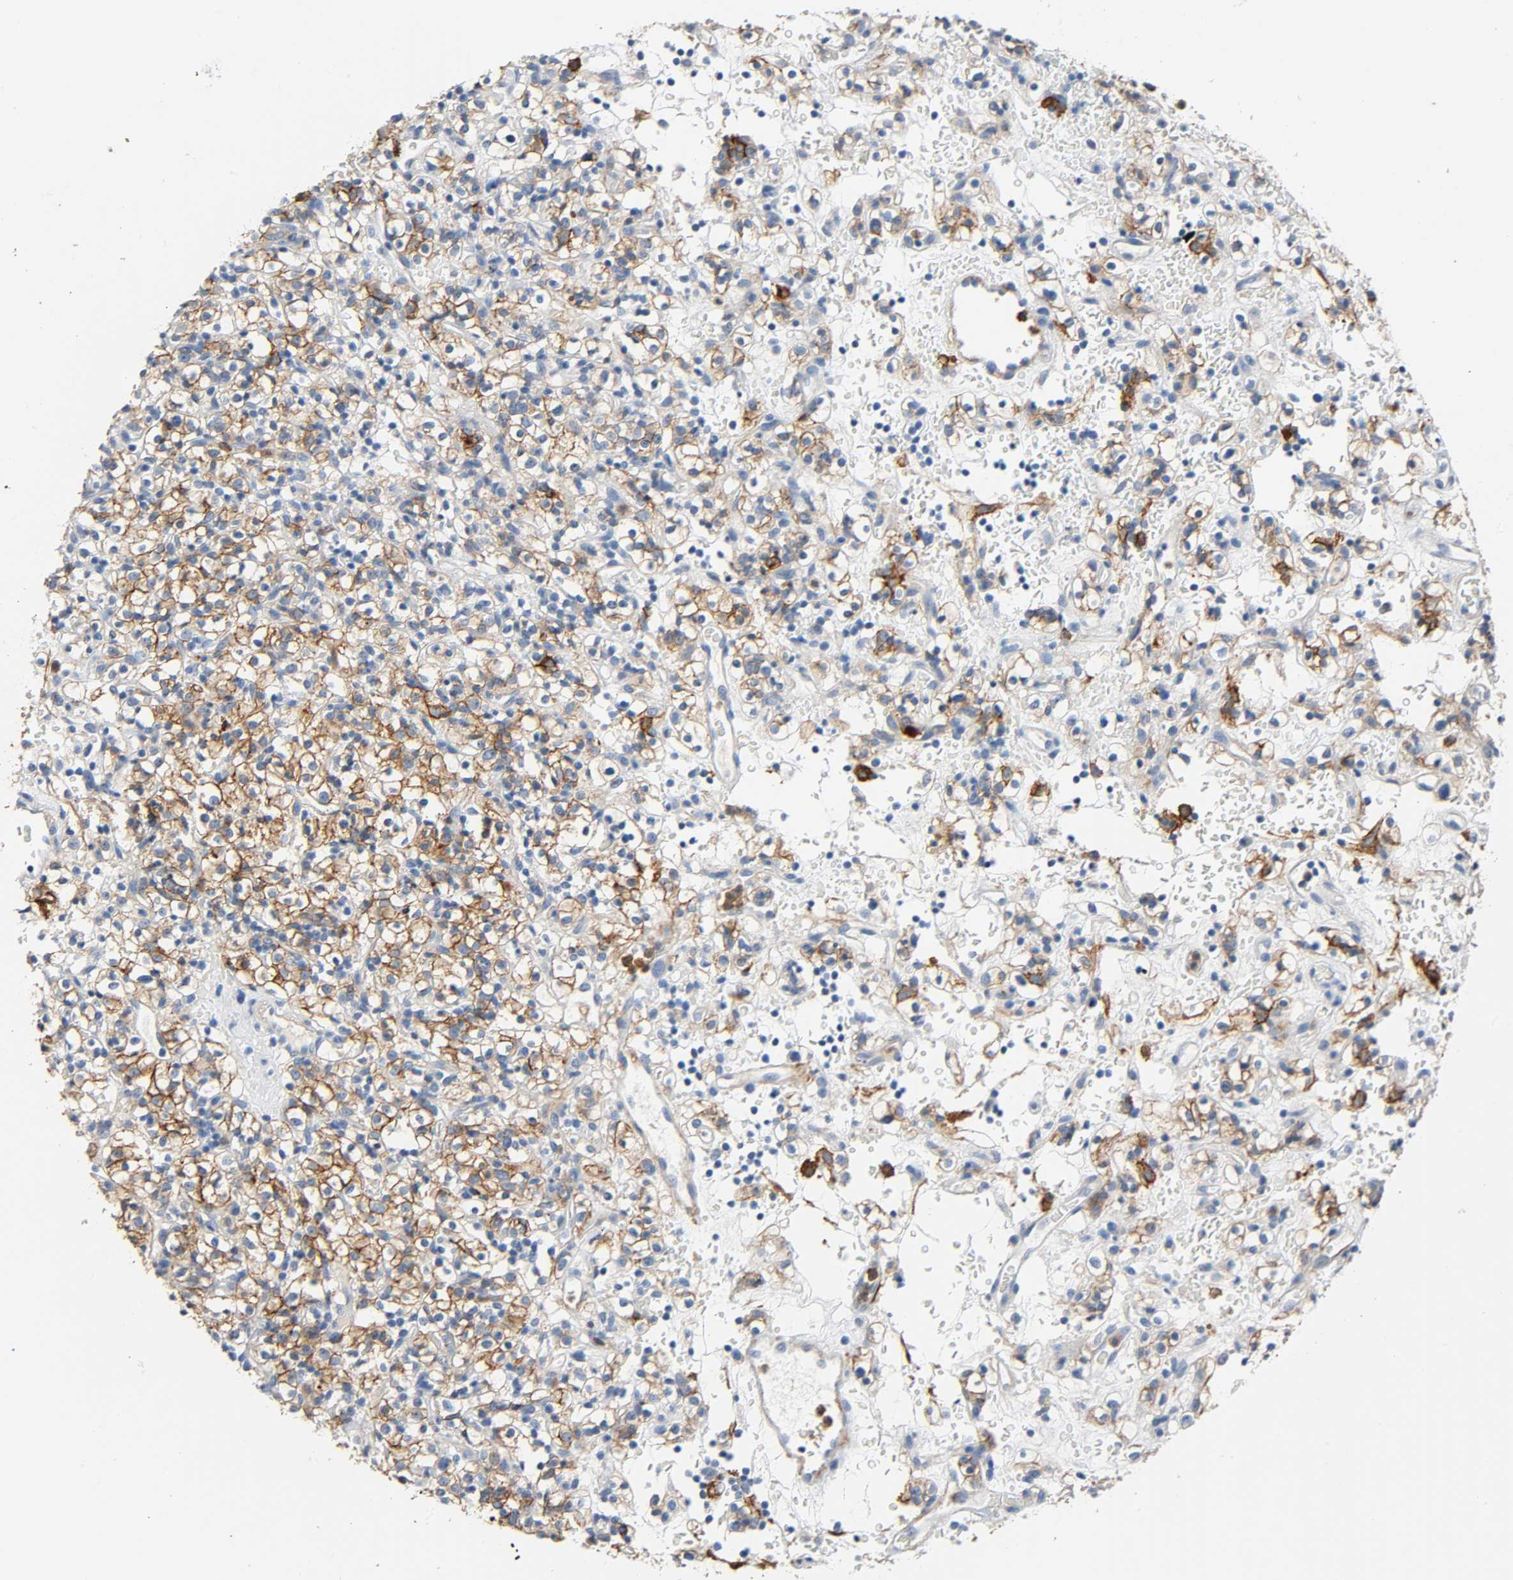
{"staining": {"intensity": "moderate", "quantity": "25%-75%", "location": "cytoplasmic/membranous"}, "tissue": "renal cancer", "cell_type": "Tumor cells", "image_type": "cancer", "snomed": [{"axis": "morphology", "description": "Normal tissue, NOS"}, {"axis": "morphology", "description": "Adenocarcinoma, NOS"}, {"axis": "topography", "description": "Kidney"}], "caption": "Approximately 25%-75% of tumor cells in renal adenocarcinoma demonstrate moderate cytoplasmic/membranous protein positivity as visualized by brown immunohistochemical staining.", "gene": "ANPEP", "patient": {"sex": "female", "age": 72}}